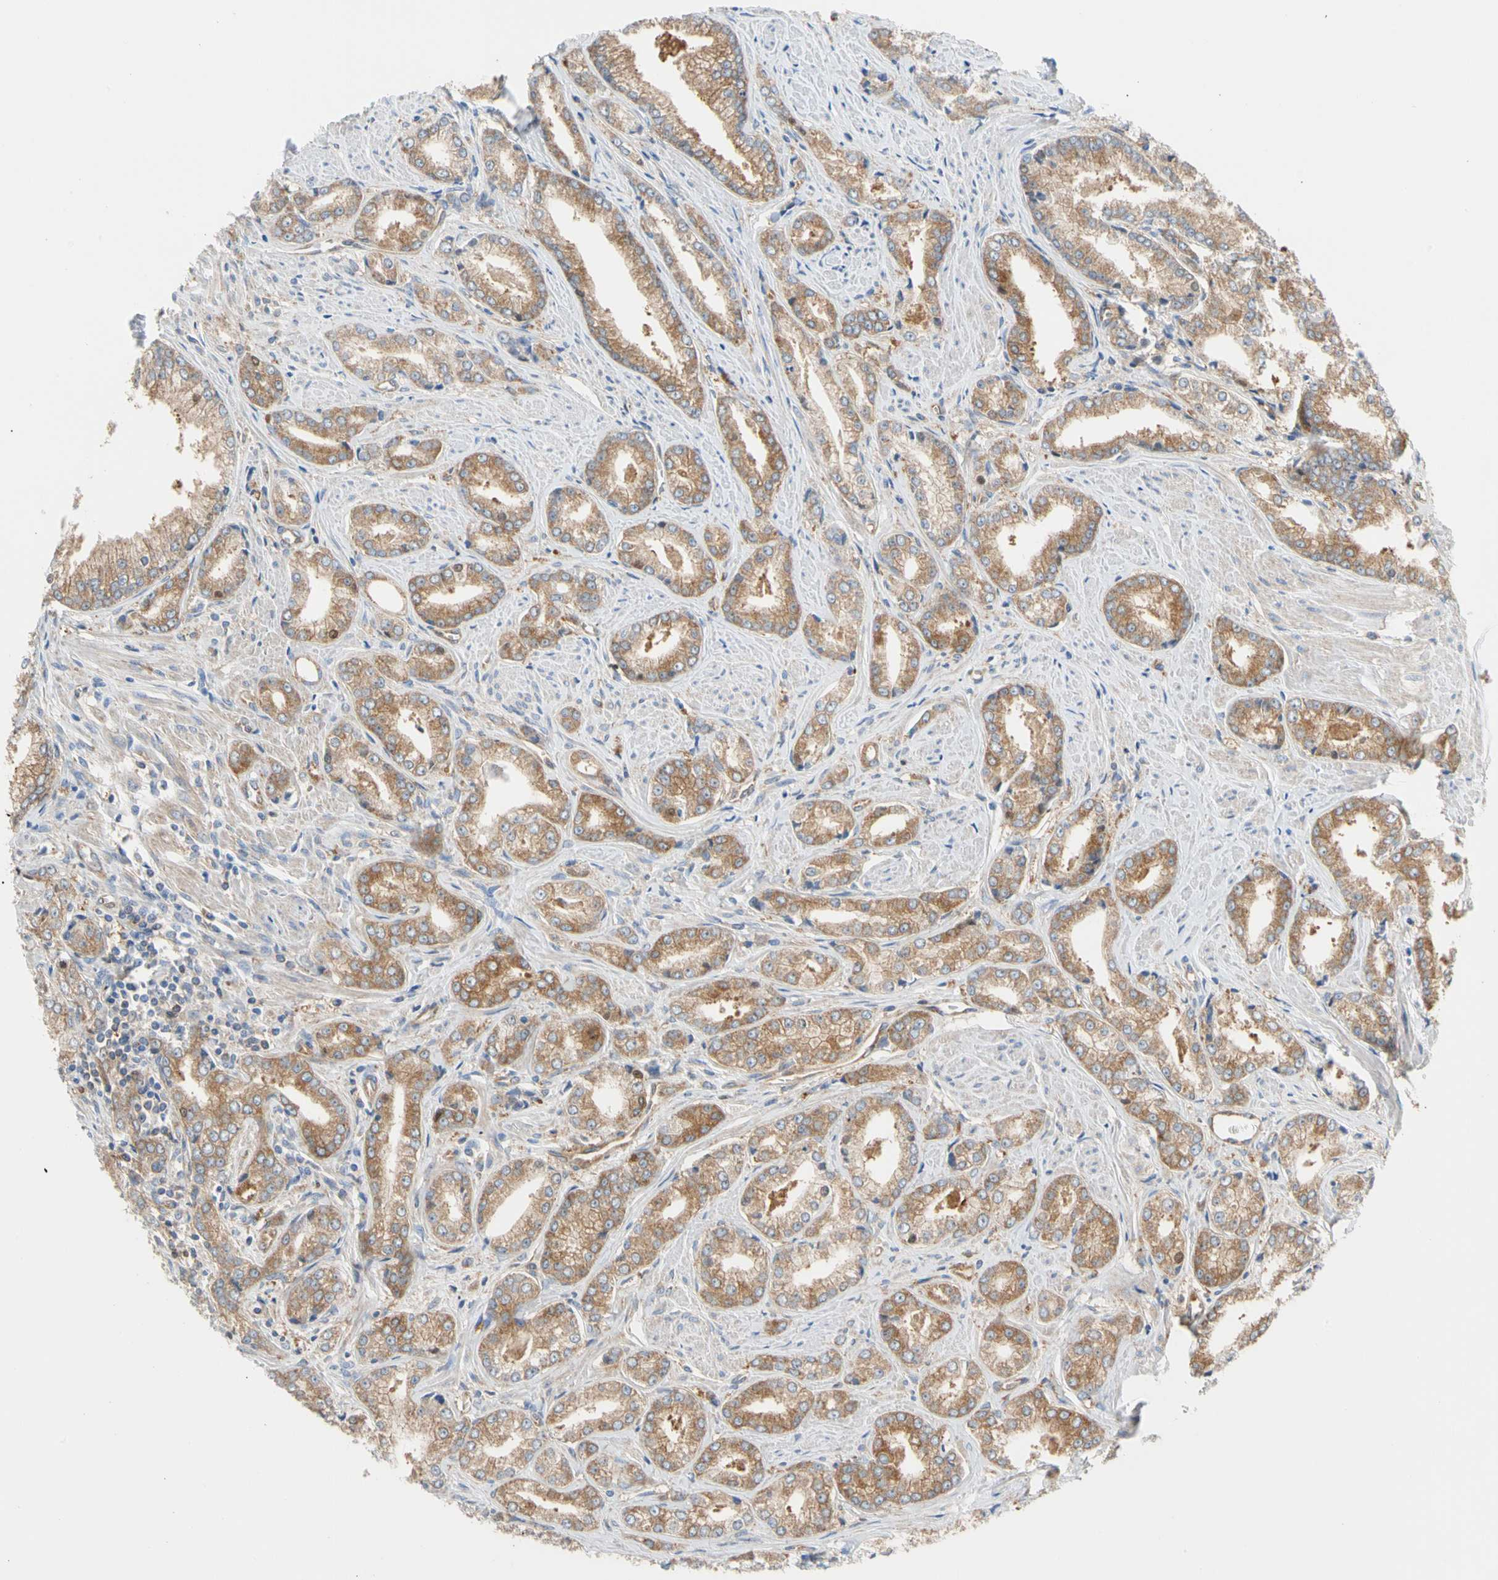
{"staining": {"intensity": "strong", "quantity": ">75%", "location": "cytoplasmic/membranous"}, "tissue": "prostate cancer", "cell_type": "Tumor cells", "image_type": "cancer", "snomed": [{"axis": "morphology", "description": "Adenocarcinoma, Low grade"}, {"axis": "topography", "description": "Prostate"}], "caption": "Immunohistochemical staining of adenocarcinoma (low-grade) (prostate) exhibits strong cytoplasmic/membranous protein staining in approximately >75% of tumor cells.", "gene": "GPHN", "patient": {"sex": "male", "age": 64}}